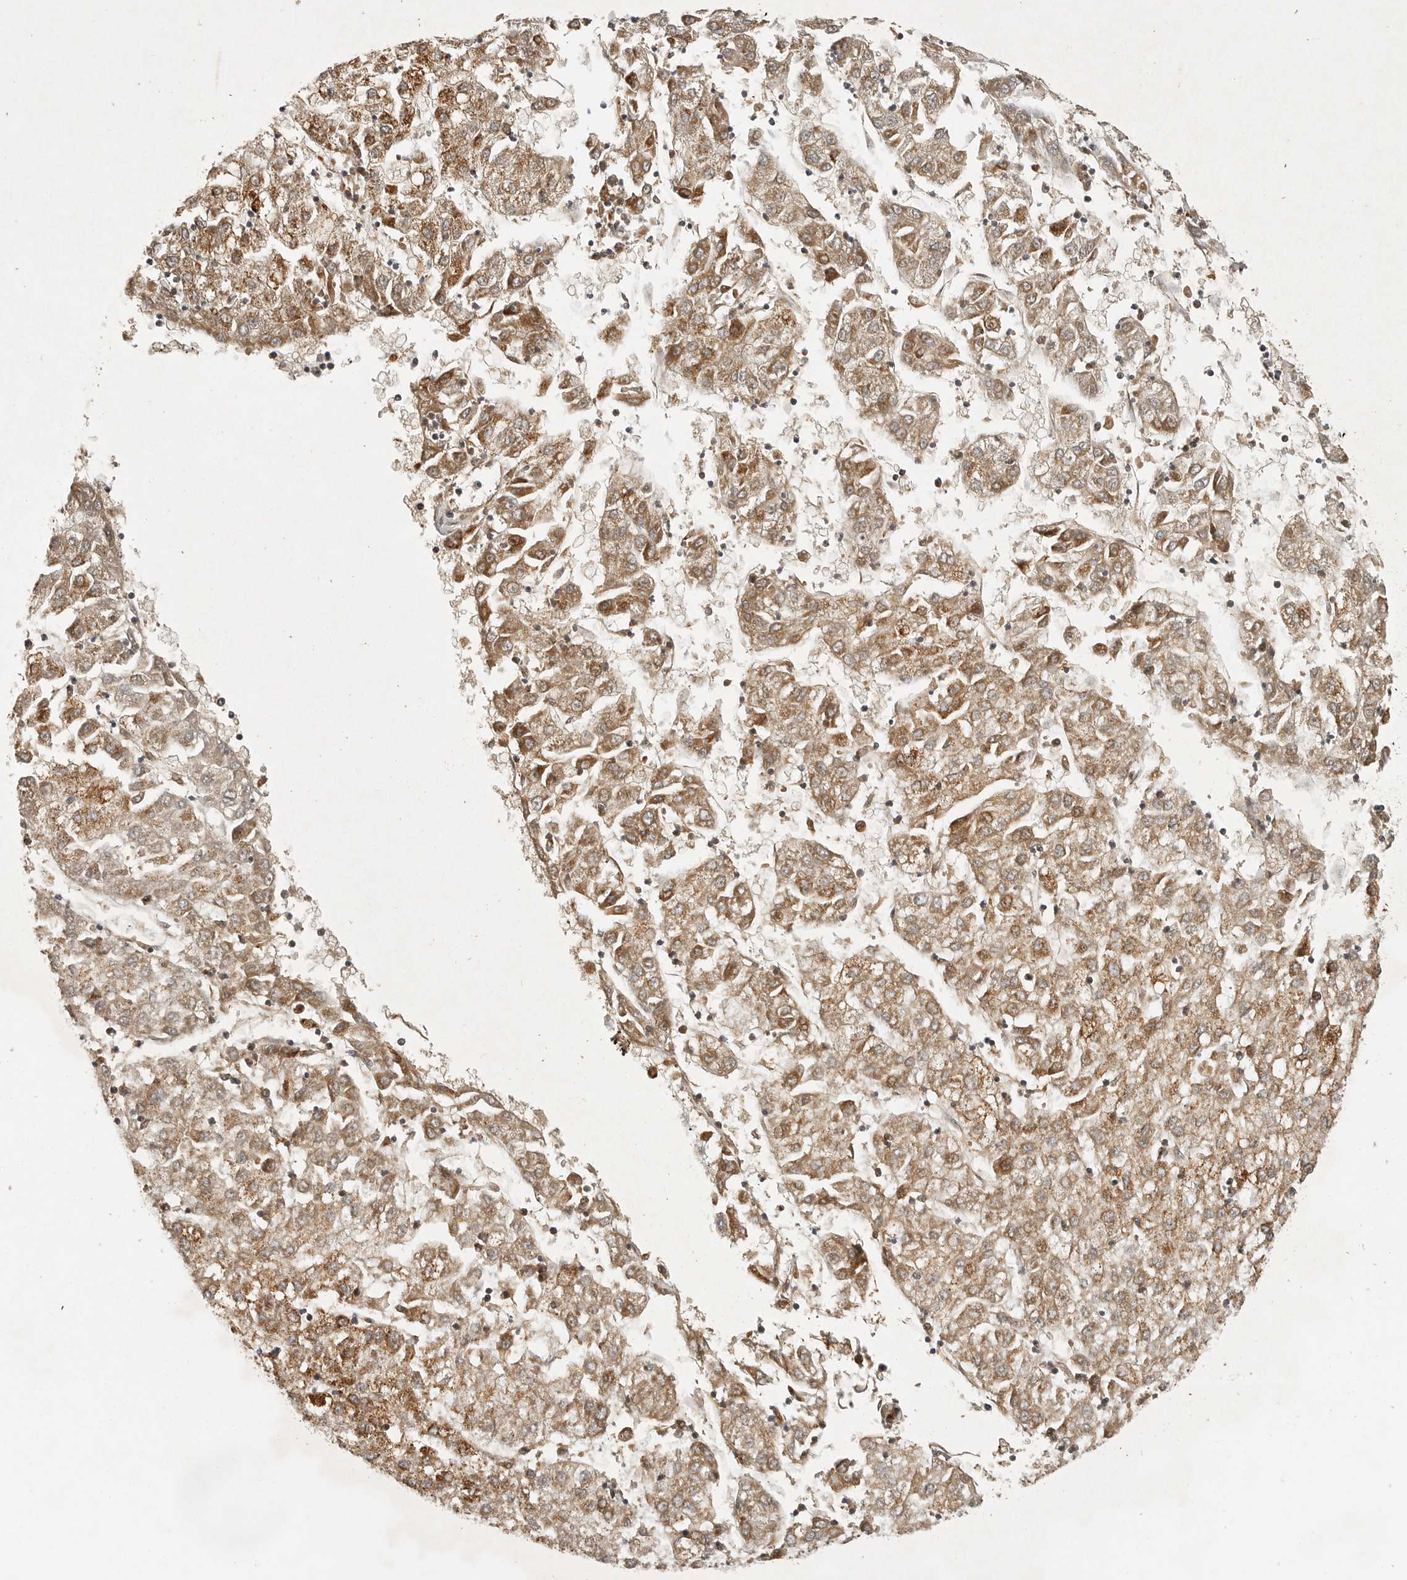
{"staining": {"intensity": "moderate", "quantity": ">75%", "location": "cytoplasmic/membranous"}, "tissue": "liver cancer", "cell_type": "Tumor cells", "image_type": "cancer", "snomed": [{"axis": "morphology", "description": "Carcinoma, Hepatocellular, NOS"}, {"axis": "topography", "description": "Liver"}], "caption": "Liver cancer stained for a protein (brown) exhibits moderate cytoplasmic/membranous positive staining in approximately >75% of tumor cells.", "gene": "NARS2", "patient": {"sex": "male", "age": 72}}